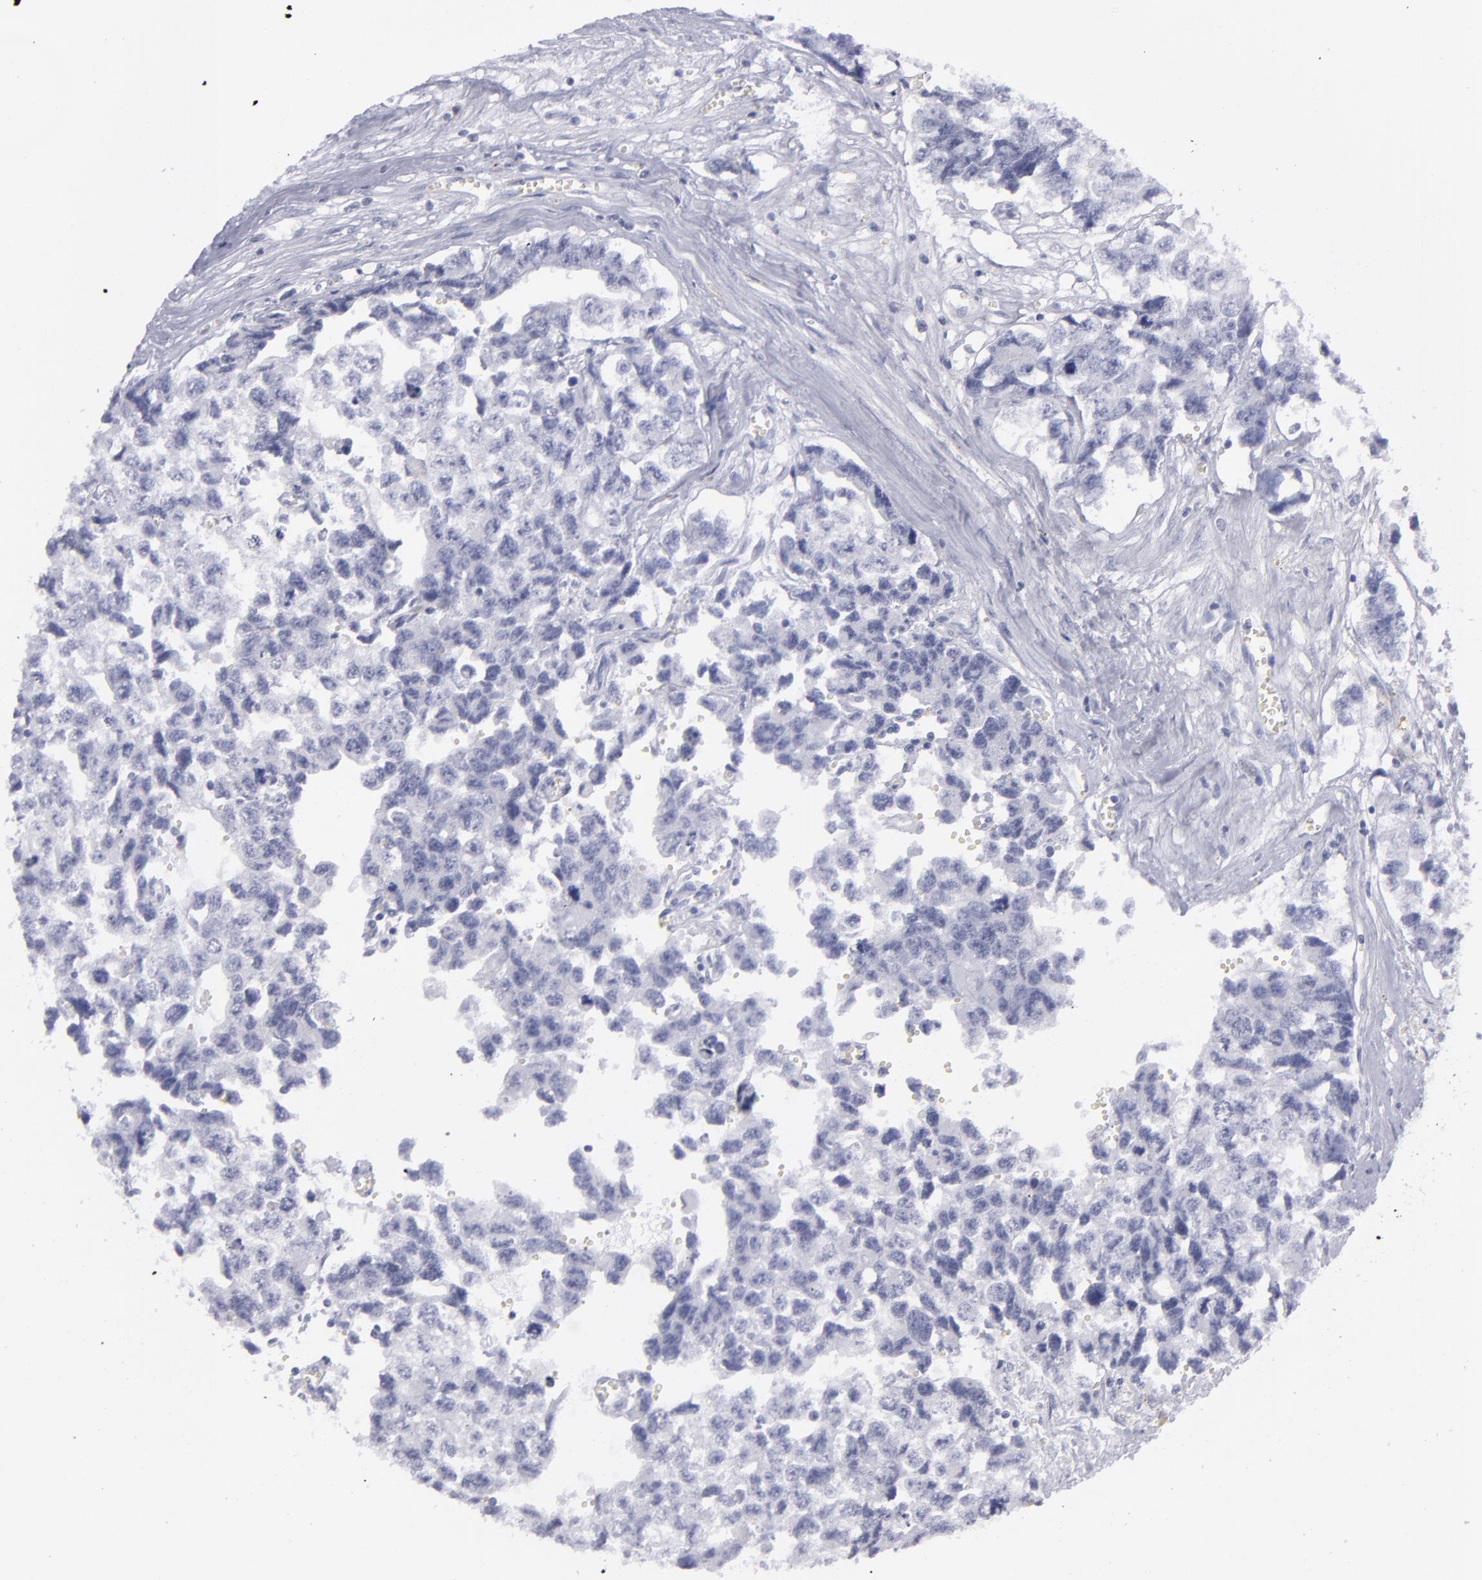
{"staining": {"intensity": "negative", "quantity": "none", "location": "none"}, "tissue": "testis cancer", "cell_type": "Tumor cells", "image_type": "cancer", "snomed": [{"axis": "morphology", "description": "Carcinoma, Embryonal, NOS"}, {"axis": "topography", "description": "Testis"}], "caption": "Tumor cells are negative for brown protein staining in testis embryonal carcinoma.", "gene": "MYH11", "patient": {"sex": "male", "age": 31}}